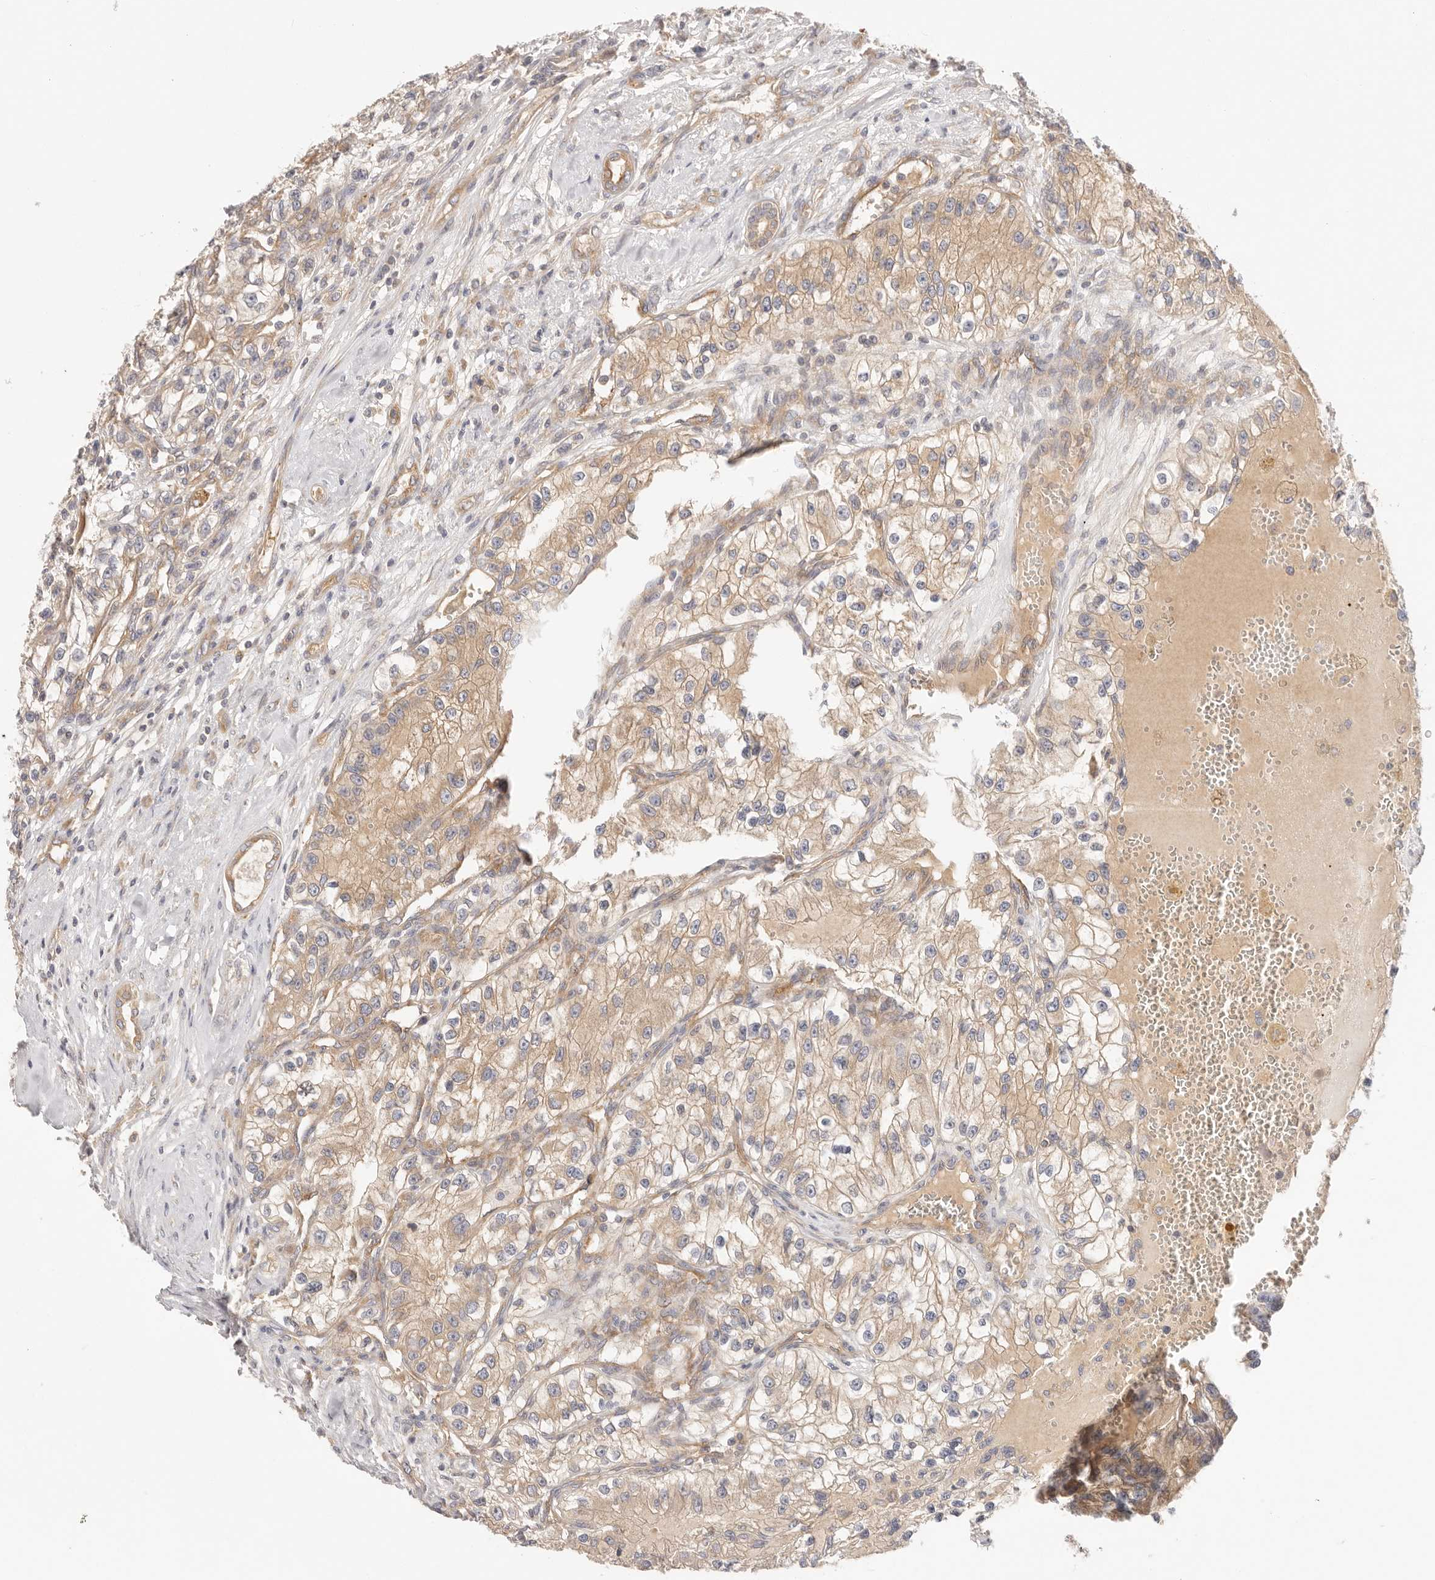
{"staining": {"intensity": "weak", "quantity": "25%-75%", "location": "cytoplasmic/membranous"}, "tissue": "renal cancer", "cell_type": "Tumor cells", "image_type": "cancer", "snomed": [{"axis": "morphology", "description": "Adenocarcinoma, NOS"}, {"axis": "topography", "description": "Kidney"}], "caption": "A high-resolution micrograph shows IHC staining of renal cancer (adenocarcinoma), which reveals weak cytoplasmic/membranous staining in about 25%-75% of tumor cells. Using DAB (3,3'-diaminobenzidine) (brown) and hematoxylin (blue) stains, captured at high magnification using brightfield microscopy.", "gene": "KCMF1", "patient": {"sex": "female", "age": 57}}